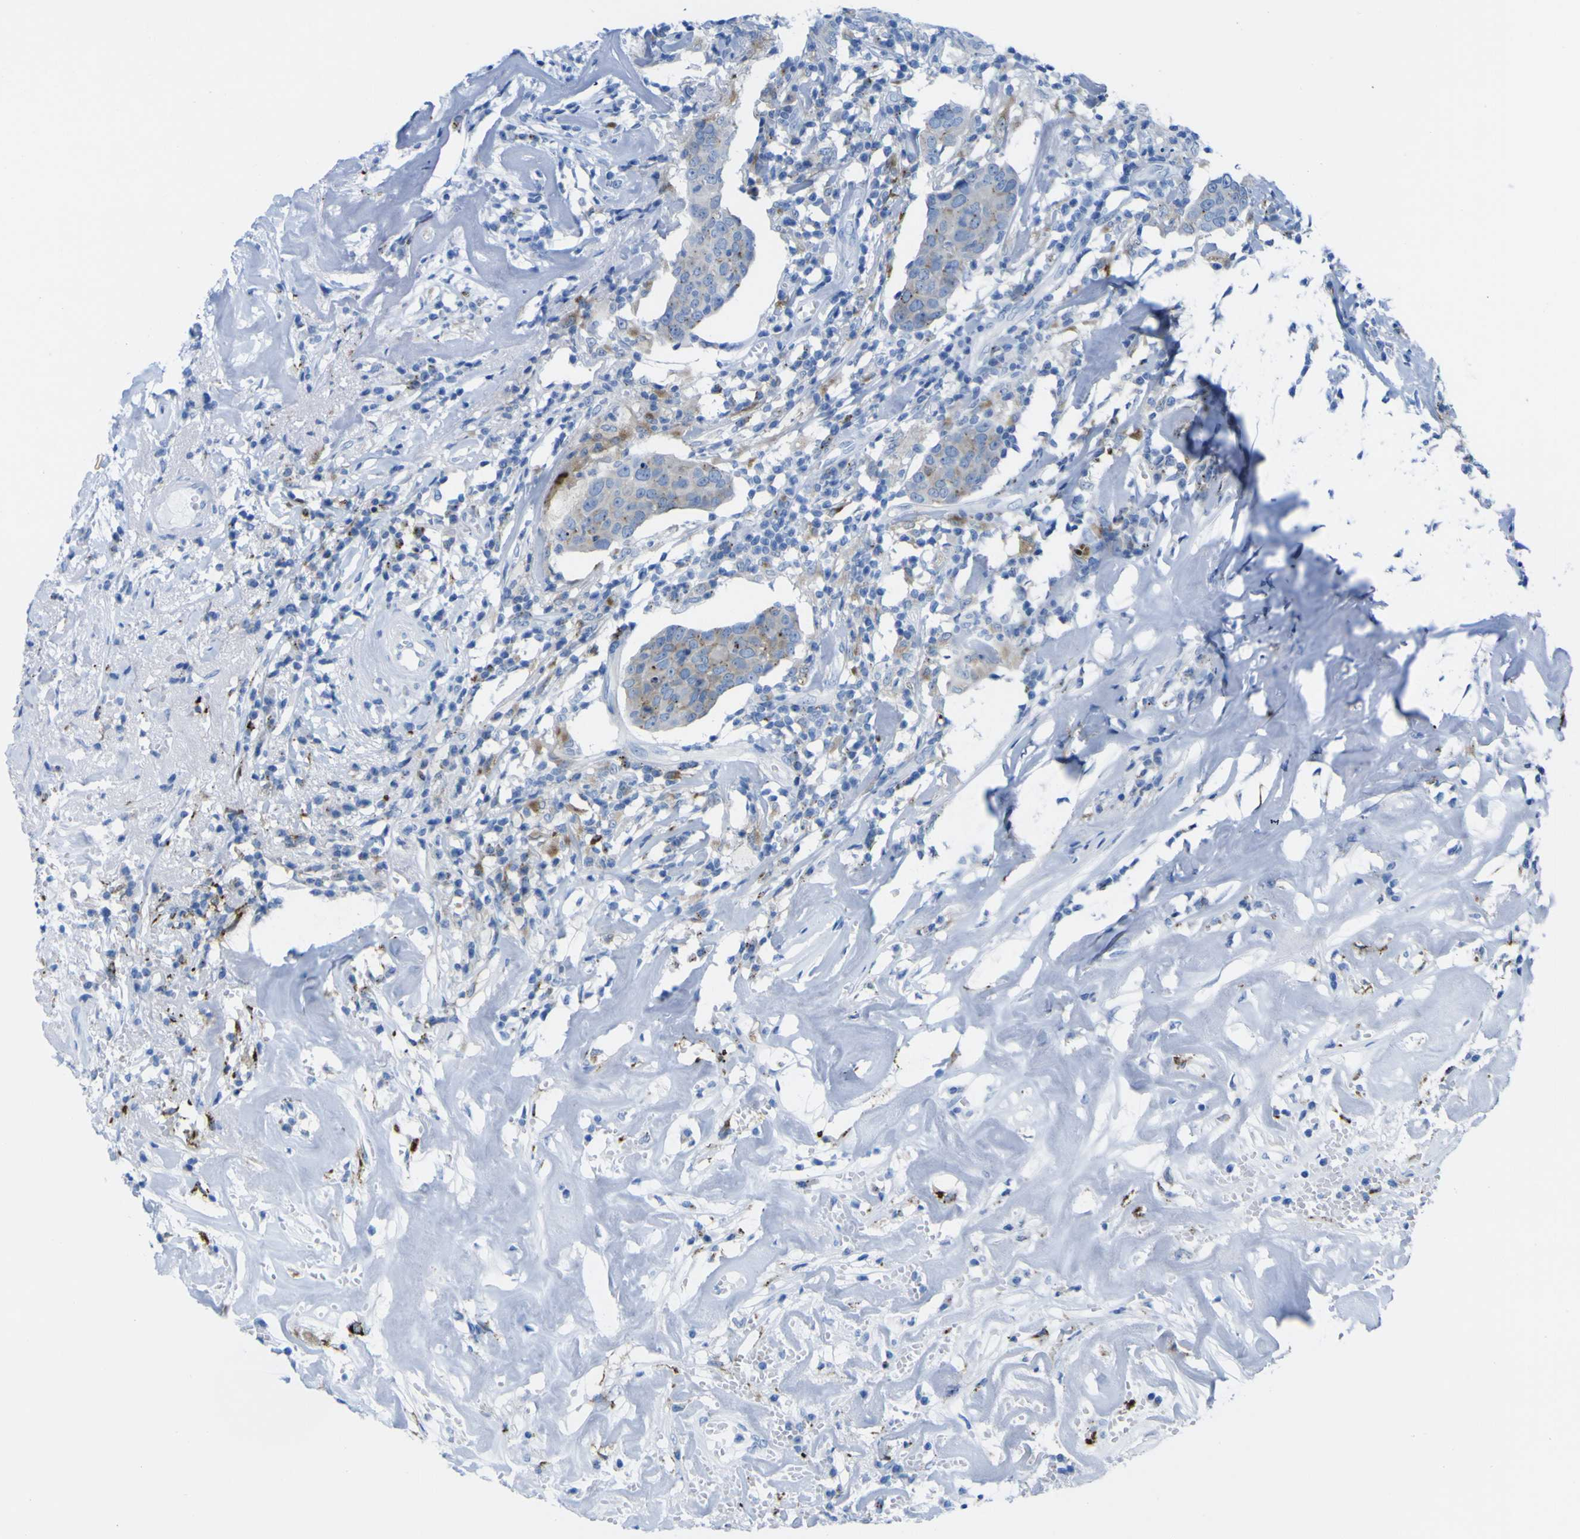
{"staining": {"intensity": "weak", "quantity": "<25%", "location": "cytoplasmic/membranous"}, "tissue": "head and neck cancer", "cell_type": "Tumor cells", "image_type": "cancer", "snomed": [{"axis": "morphology", "description": "Adenocarcinoma, NOS"}, {"axis": "topography", "description": "Salivary gland"}, {"axis": "topography", "description": "Head-Neck"}], "caption": "Human head and neck adenocarcinoma stained for a protein using immunohistochemistry (IHC) shows no staining in tumor cells.", "gene": "PLD3", "patient": {"sex": "female", "age": 65}}